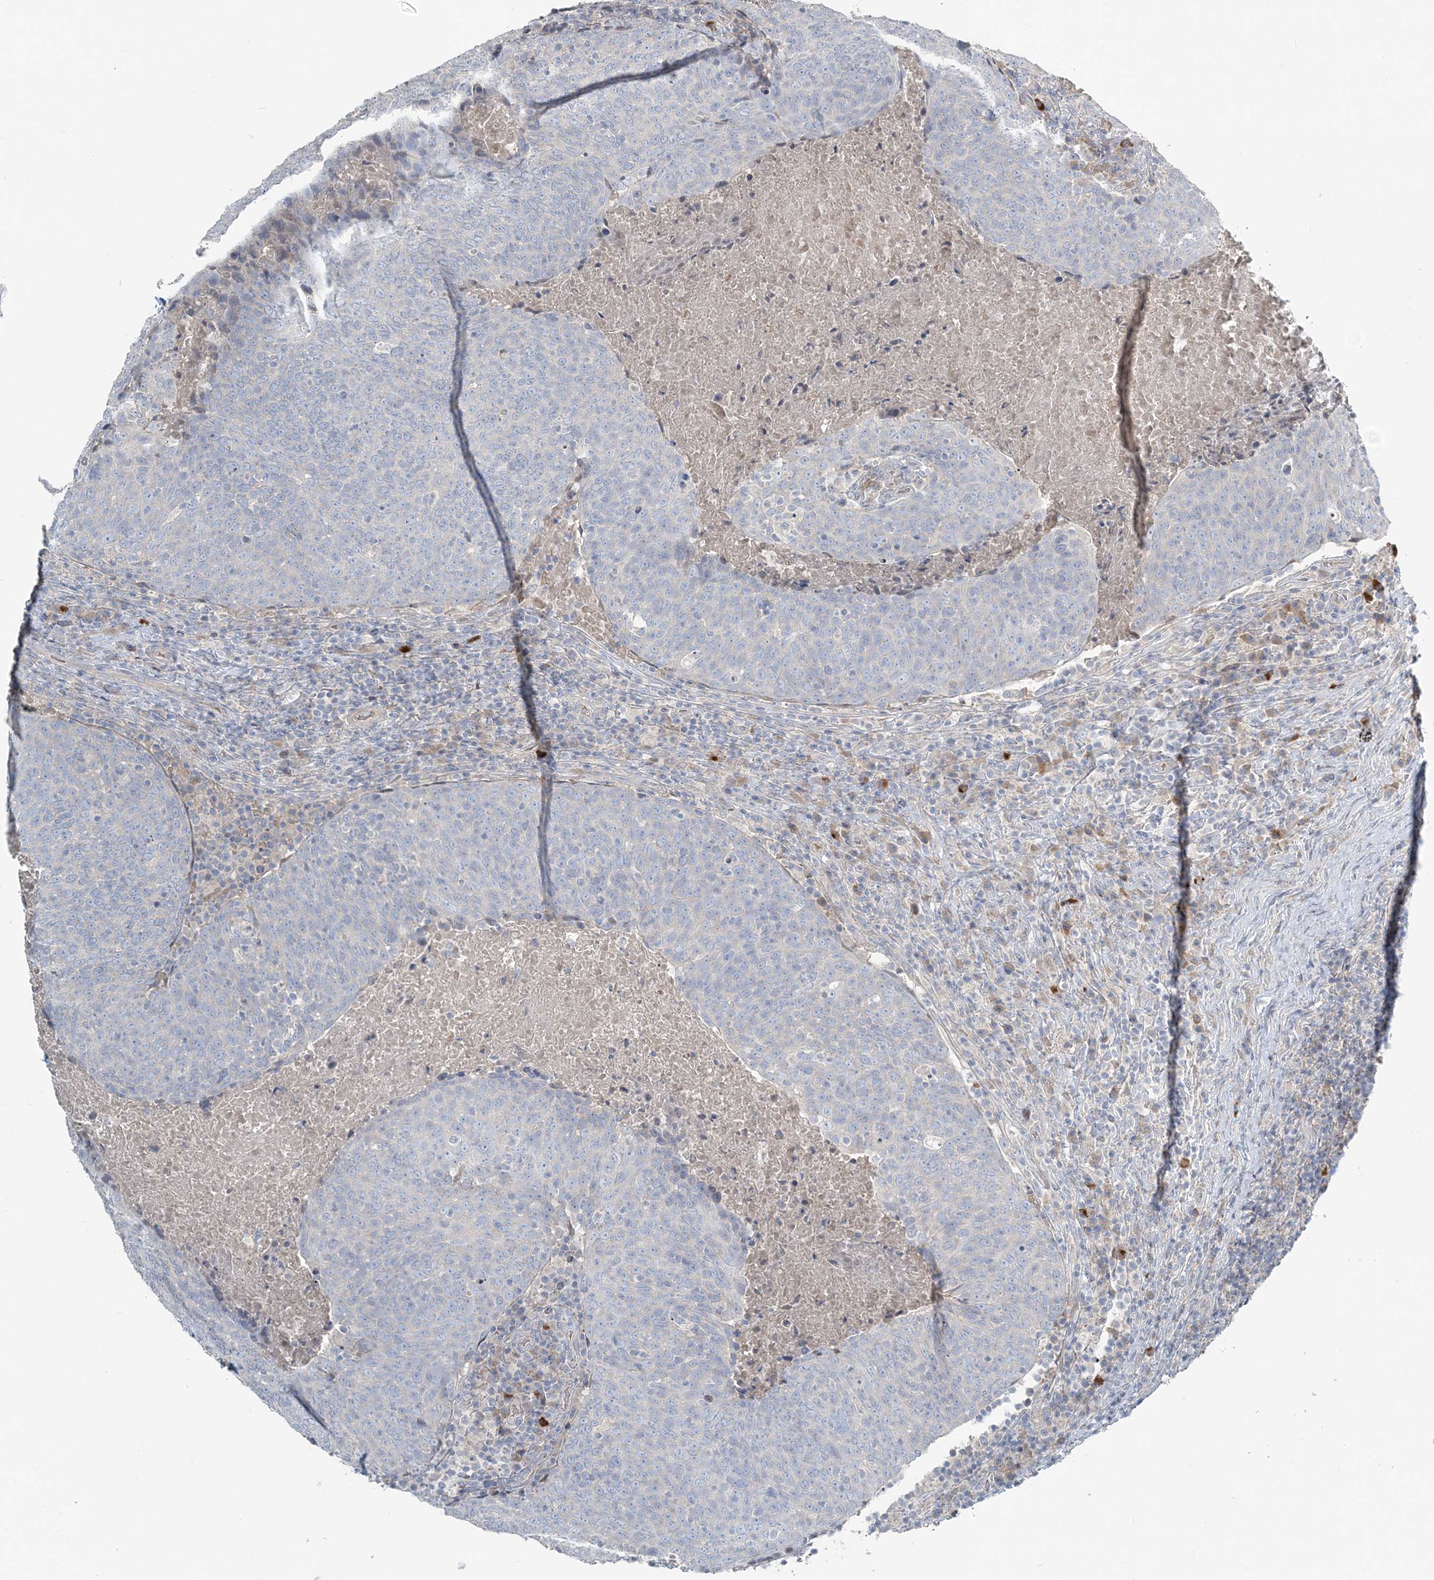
{"staining": {"intensity": "negative", "quantity": "none", "location": "none"}, "tissue": "head and neck cancer", "cell_type": "Tumor cells", "image_type": "cancer", "snomed": [{"axis": "morphology", "description": "Squamous cell carcinoma, NOS"}, {"axis": "morphology", "description": "Squamous cell carcinoma, metastatic, NOS"}, {"axis": "topography", "description": "Lymph node"}, {"axis": "topography", "description": "Head-Neck"}], "caption": "Immunohistochemical staining of human head and neck cancer (squamous cell carcinoma) demonstrates no significant staining in tumor cells.", "gene": "SLC4A10", "patient": {"sex": "male", "age": 62}}